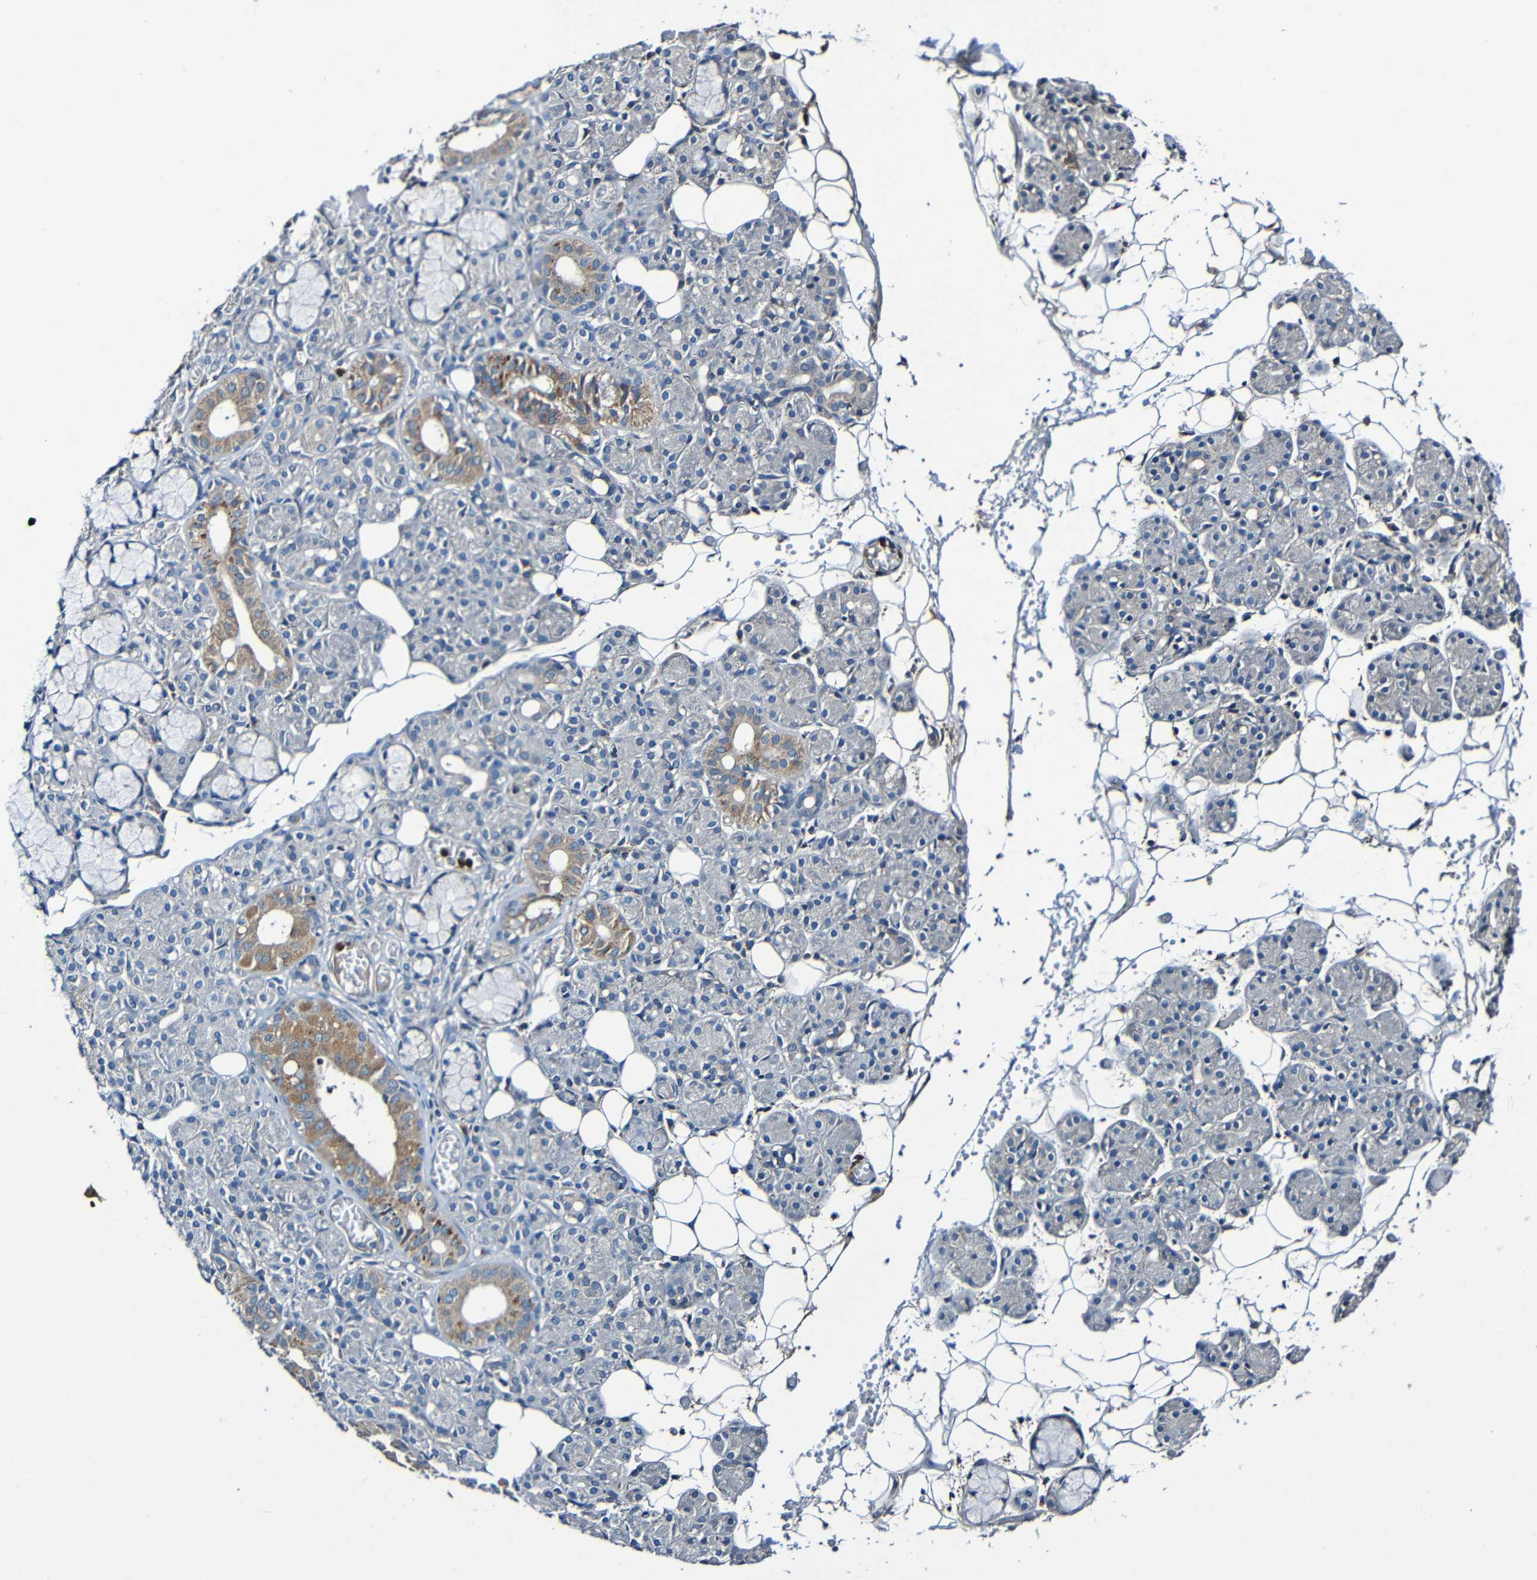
{"staining": {"intensity": "weak", "quantity": "<25%", "location": "cytoplasmic/membranous"}, "tissue": "salivary gland", "cell_type": "Glandular cells", "image_type": "normal", "snomed": [{"axis": "morphology", "description": "Normal tissue, NOS"}, {"axis": "topography", "description": "Salivary gland"}], "caption": "IHC of benign human salivary gland displays no staining in glandular cells. (Brightfield microscopy of DAB immunohistochemistry (IHC) at high magnification).", "gene": "ADAM15", "patient": {"sex": "male", "age": 63}}